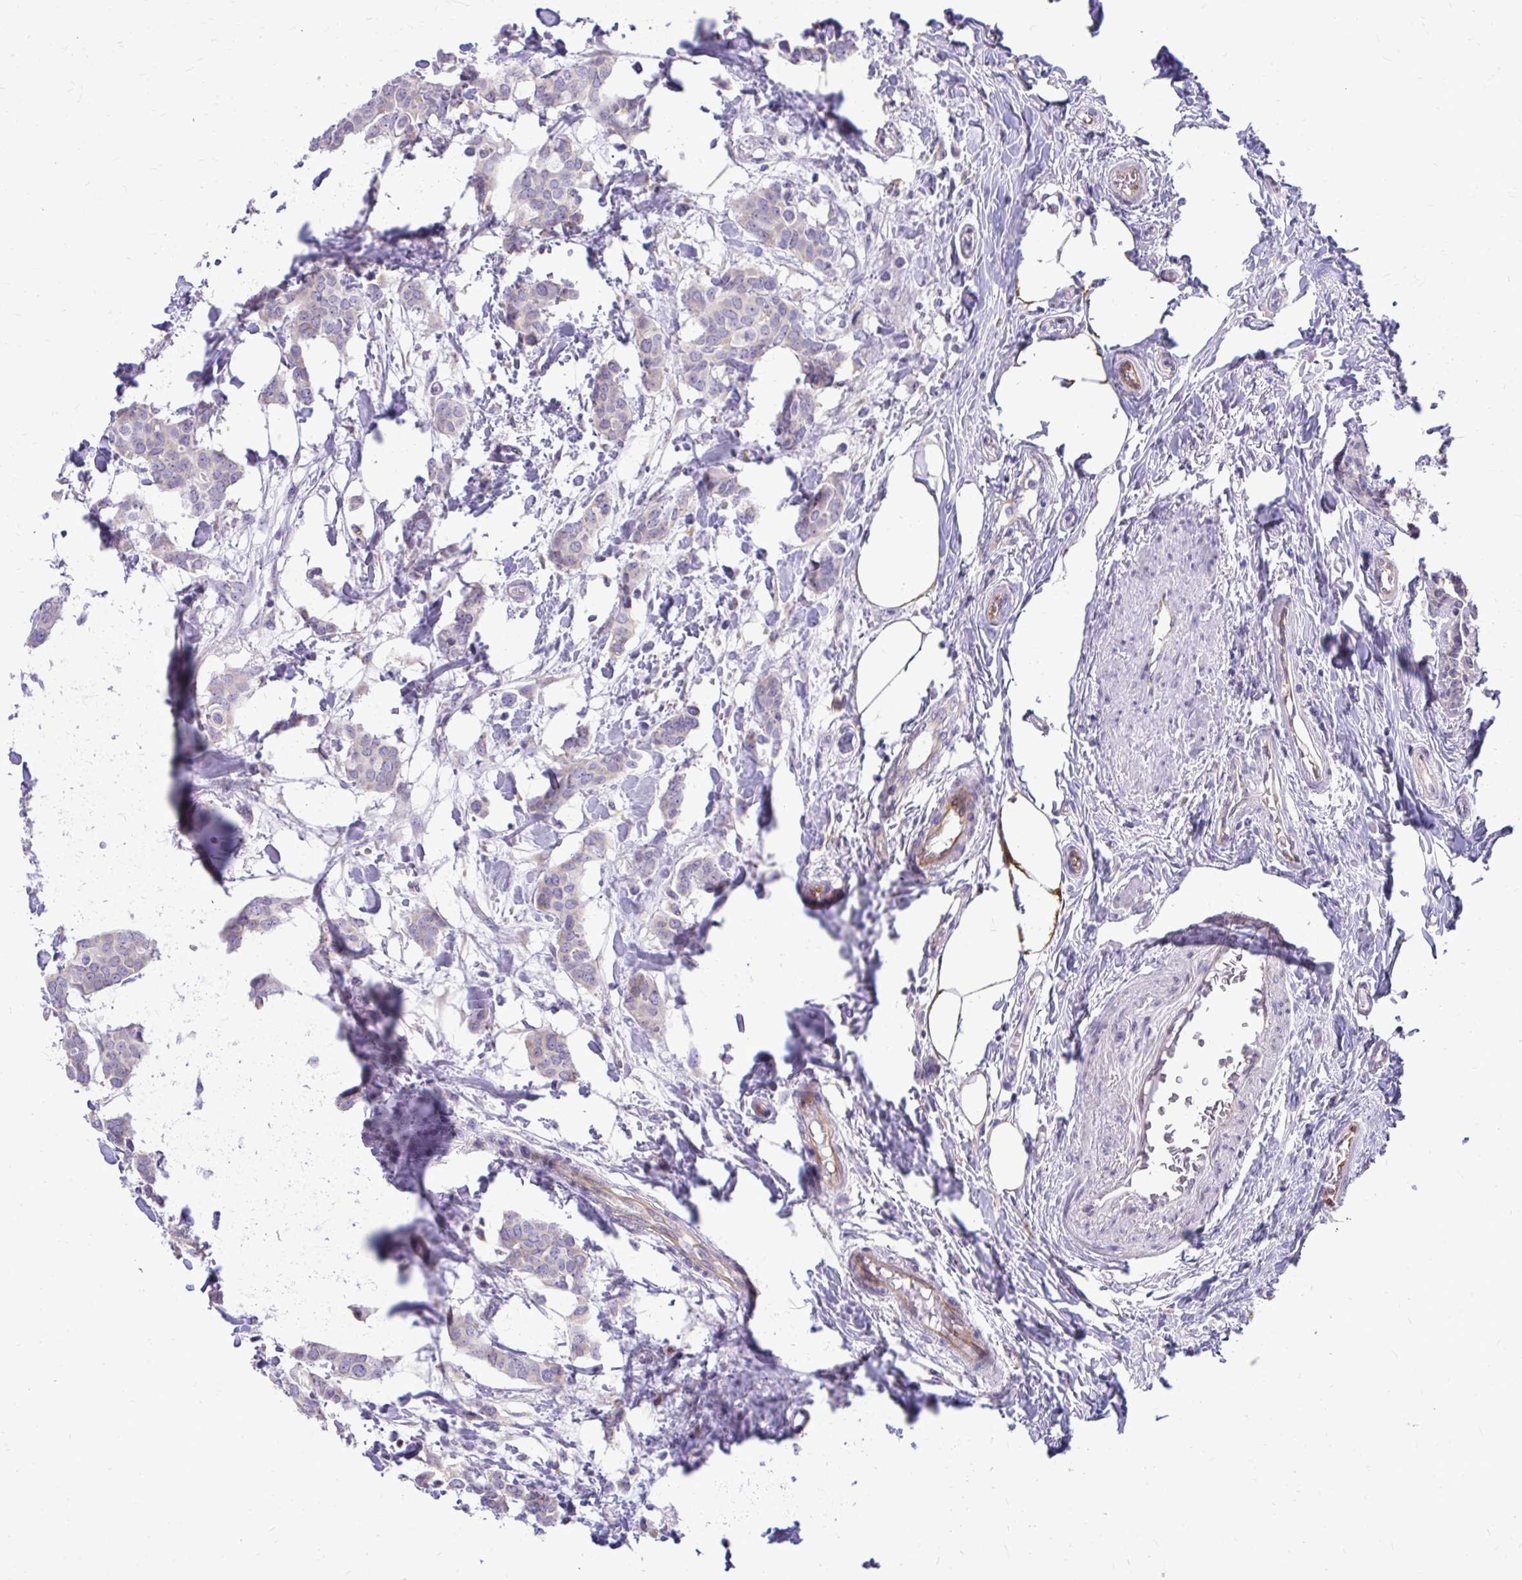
{"staining": {"intensity": "negative", "quantity": "none", "location": "none"}, "tissue": "breast cancer", "cell_type": "Tumor cells", "image_type": "cancer", "snomed": [{"axis": "morphology", "description": "Duct carcinoma"}, {"axis": "topography", "description": "Breast"}], "caption": "The IHC micrograph has no significant staining in tumor cells of breast cancer (infiltrating ductal carcinoma) tissue.", "gene": "NIFK", "patient": {"sex": "female", "age": 62}}